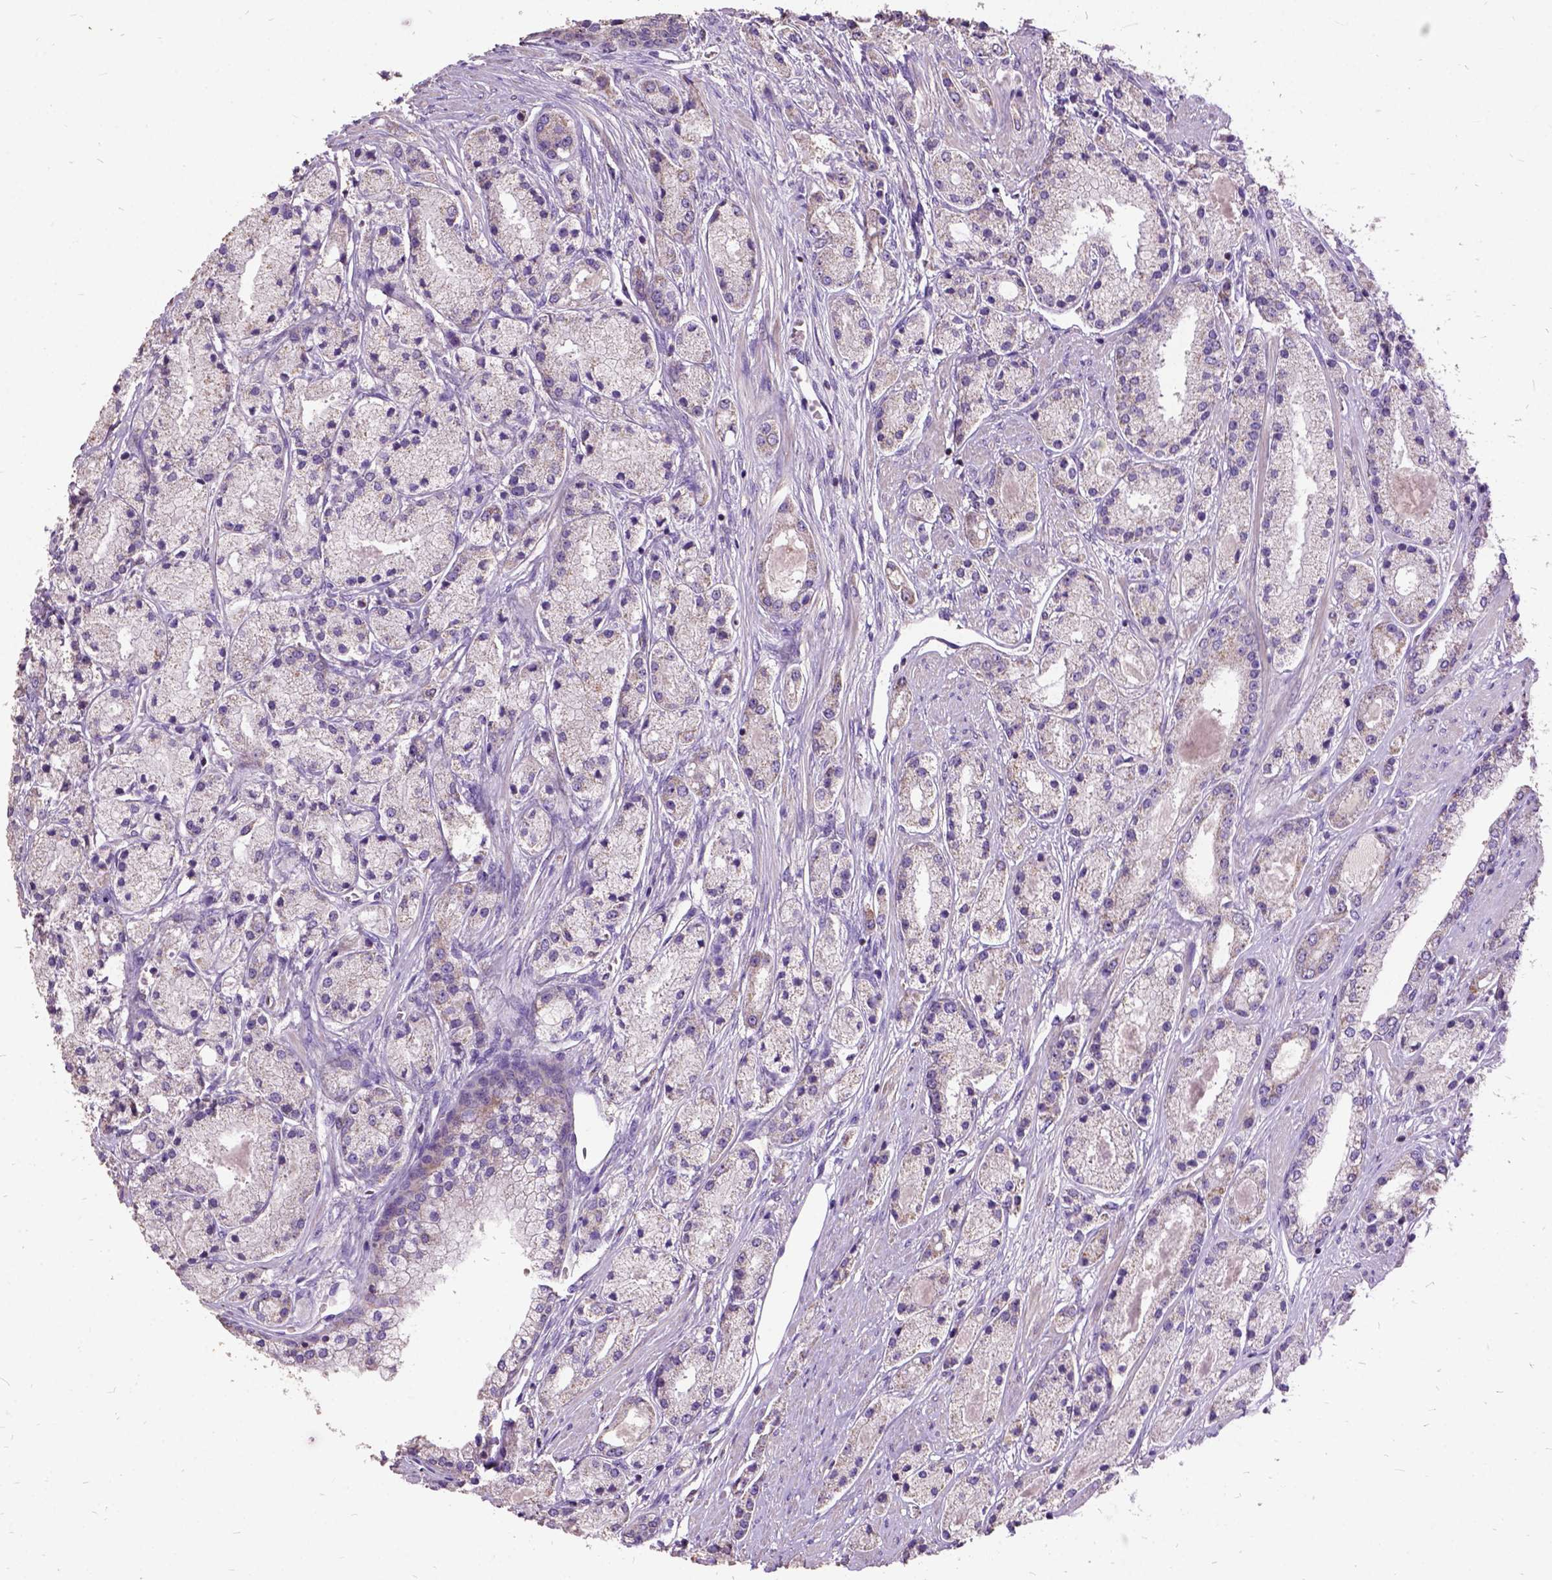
{"staining": {"intensity": "negative", "quantity": "none", "location": "none"}, "tissue": "prostate cancer", "cell_type": "Tumor cells", "image_type": "cancer", "snomed": [{"axis": "morphology", "description": "Adenocarcinoma, High grade"}, {"axis": "topography", "description": "Prostate"}], "caption": "DAB (3,3'-diaminobenzidine) immunohistochemical staining of prostate cancer demonstrates no significant positivity in tumor cells.", "gene": "DQX1", "patient": {"sex": "male", "age": 67}}